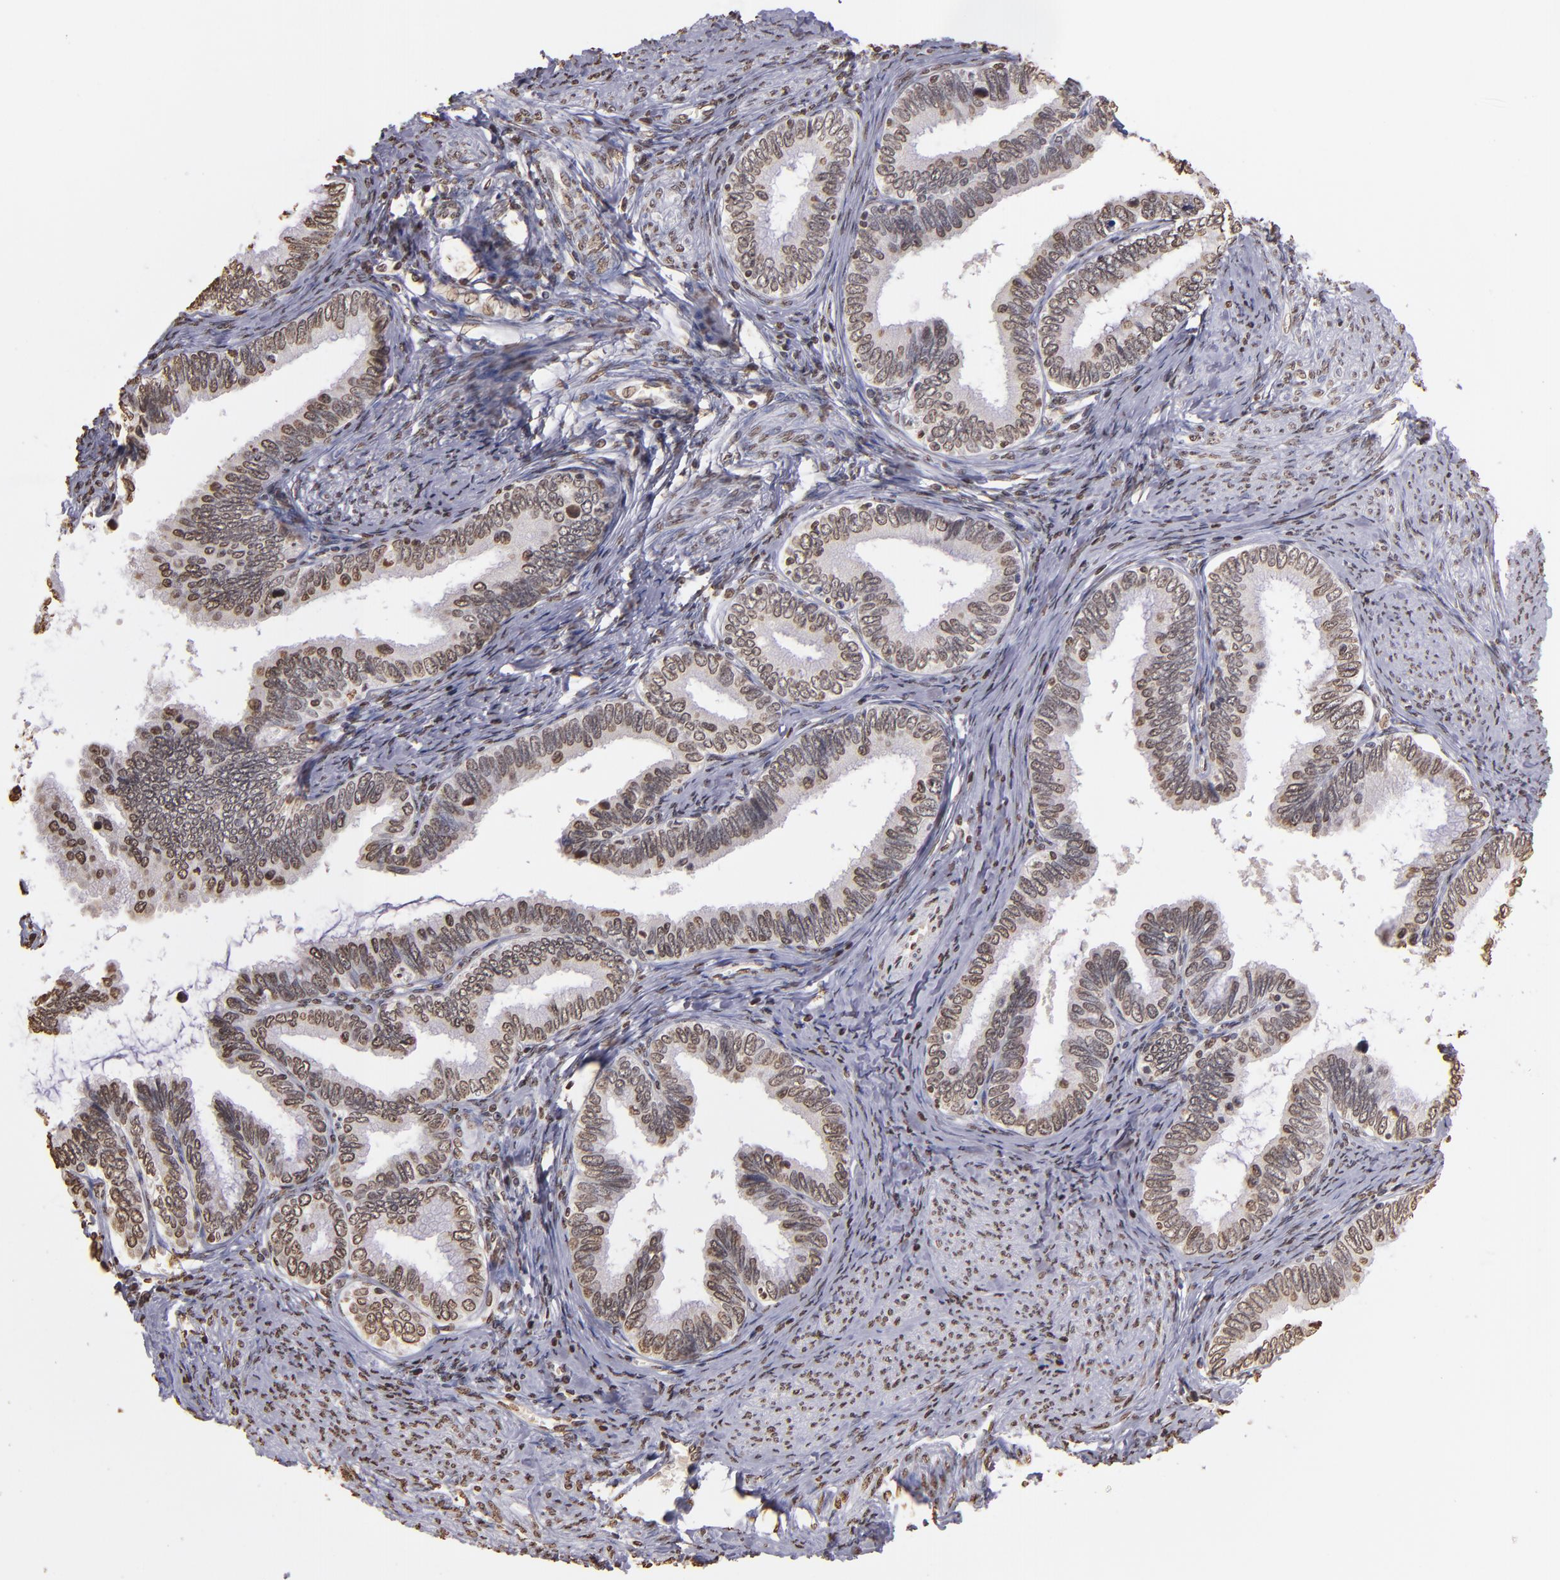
{"staining": {"intensity": "weak", "quantity": "25%-75%", "location": "nuclear"}, "tissue": "cervical cancer", "cell_type": "Tumor cells", "image_type": "cancer", "snomed": [{"axis": "morphology", "description": "Adenocarcinoma, NOS"}, {"axis": "topography", "description": "Cervix"}], "caption": "Approximately 25%-75% of tumor cells in human cervical cancer show weak nuclear protein expression as visualized by brown immunohistochemical staining.", "gene": "LBX1", "patient": {"sex": "female", "age": 49}}